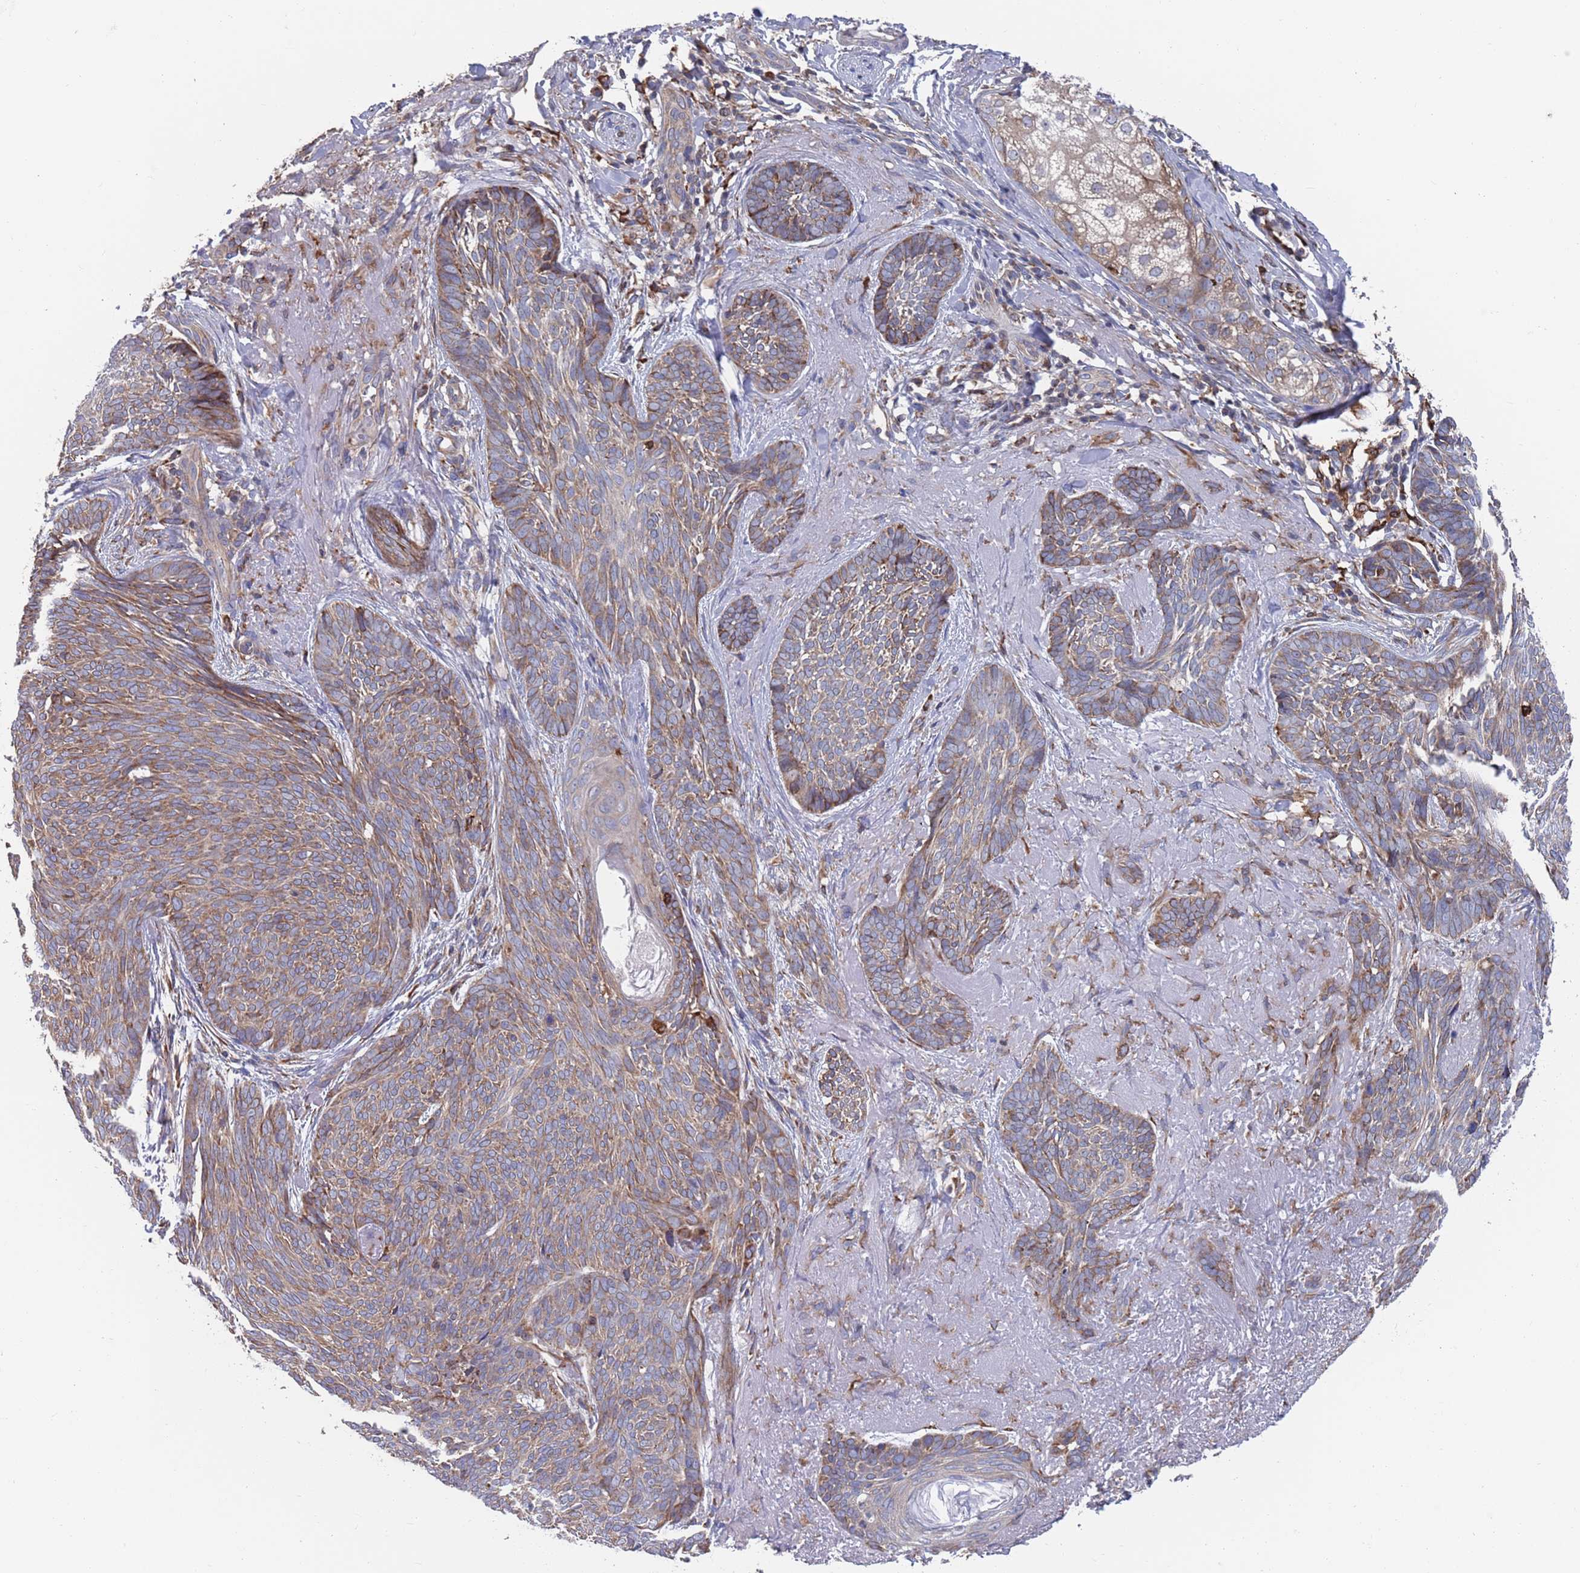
{"staining": {"intensity": "moderate", "quantity": ">75%", "location": "cytoplasmic/membranous"}, "tissue": "skin cancer", "cell_type": "Tumor cells", "image_type": "cancer", "snomed": [{"axis": "morphology", "description": "Basal cell carcinoma"}, {"axis": "topography", "description": "Skin"}], "caption": "Immunohistochemical staining of human skin cancer (basal cell carcinoma) exhibits moderate cytoplasmic/membranous protein positivity in about >75% of tumor cells.", "gene": "GID8", "patient": {"sex": "female", "age": 86}}